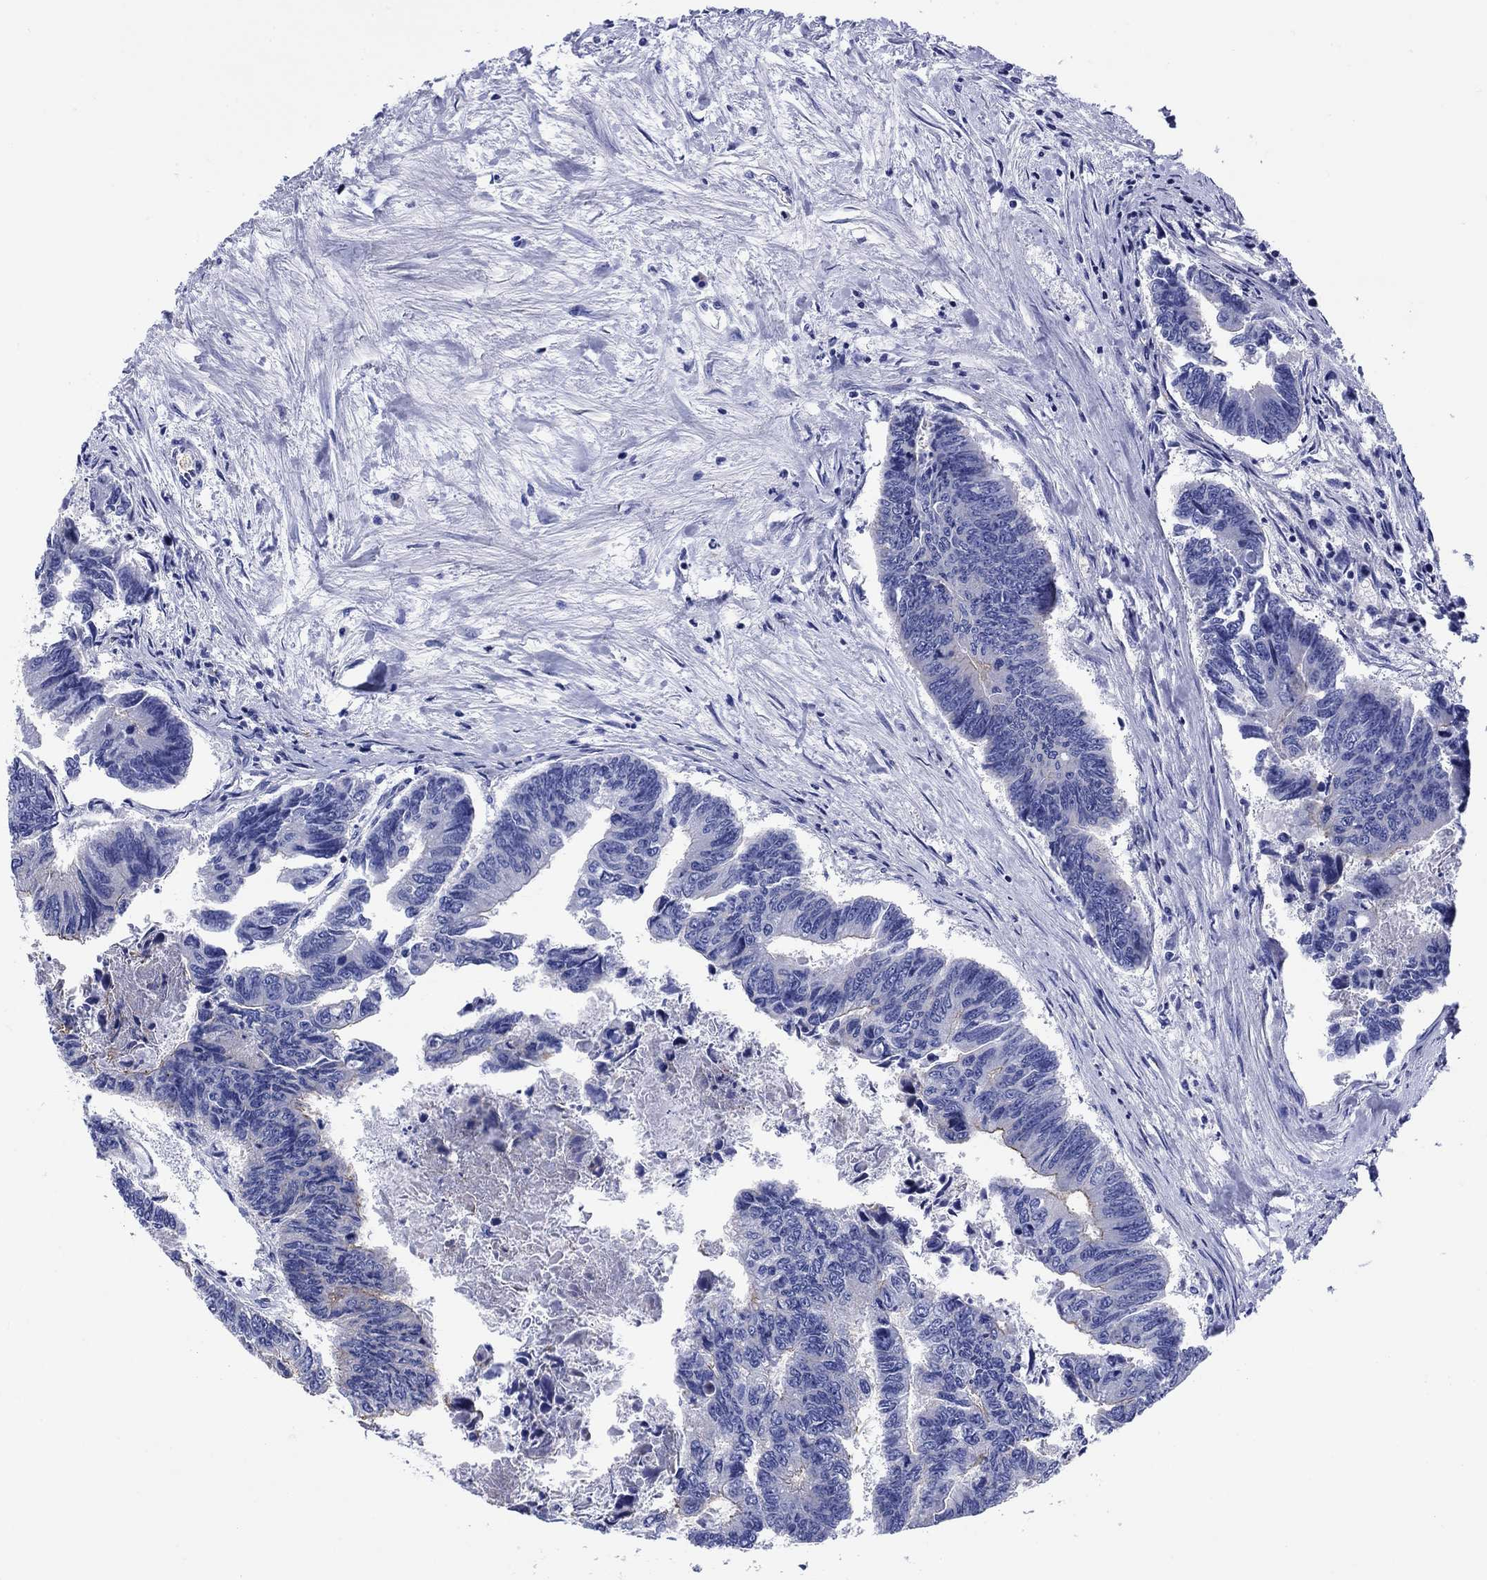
{"staining": {"intensity": "negative", "quantity": "none", "location": "none"}, "tissue": "colorectal cancer", "cell_type": "Tumor cells", "image_type": "cancer", "snomed": [{"axis": "morphology", "description": "Adenocarcinoma, NOS"}, {"axis": "topography", "description": "Colon"}], "caption": "Tumor cells are negative for protein expression in human colorectal adenocarcinoma.", "gene": "SLC1A2", "patient": {"sex": "female", "age": 65}}